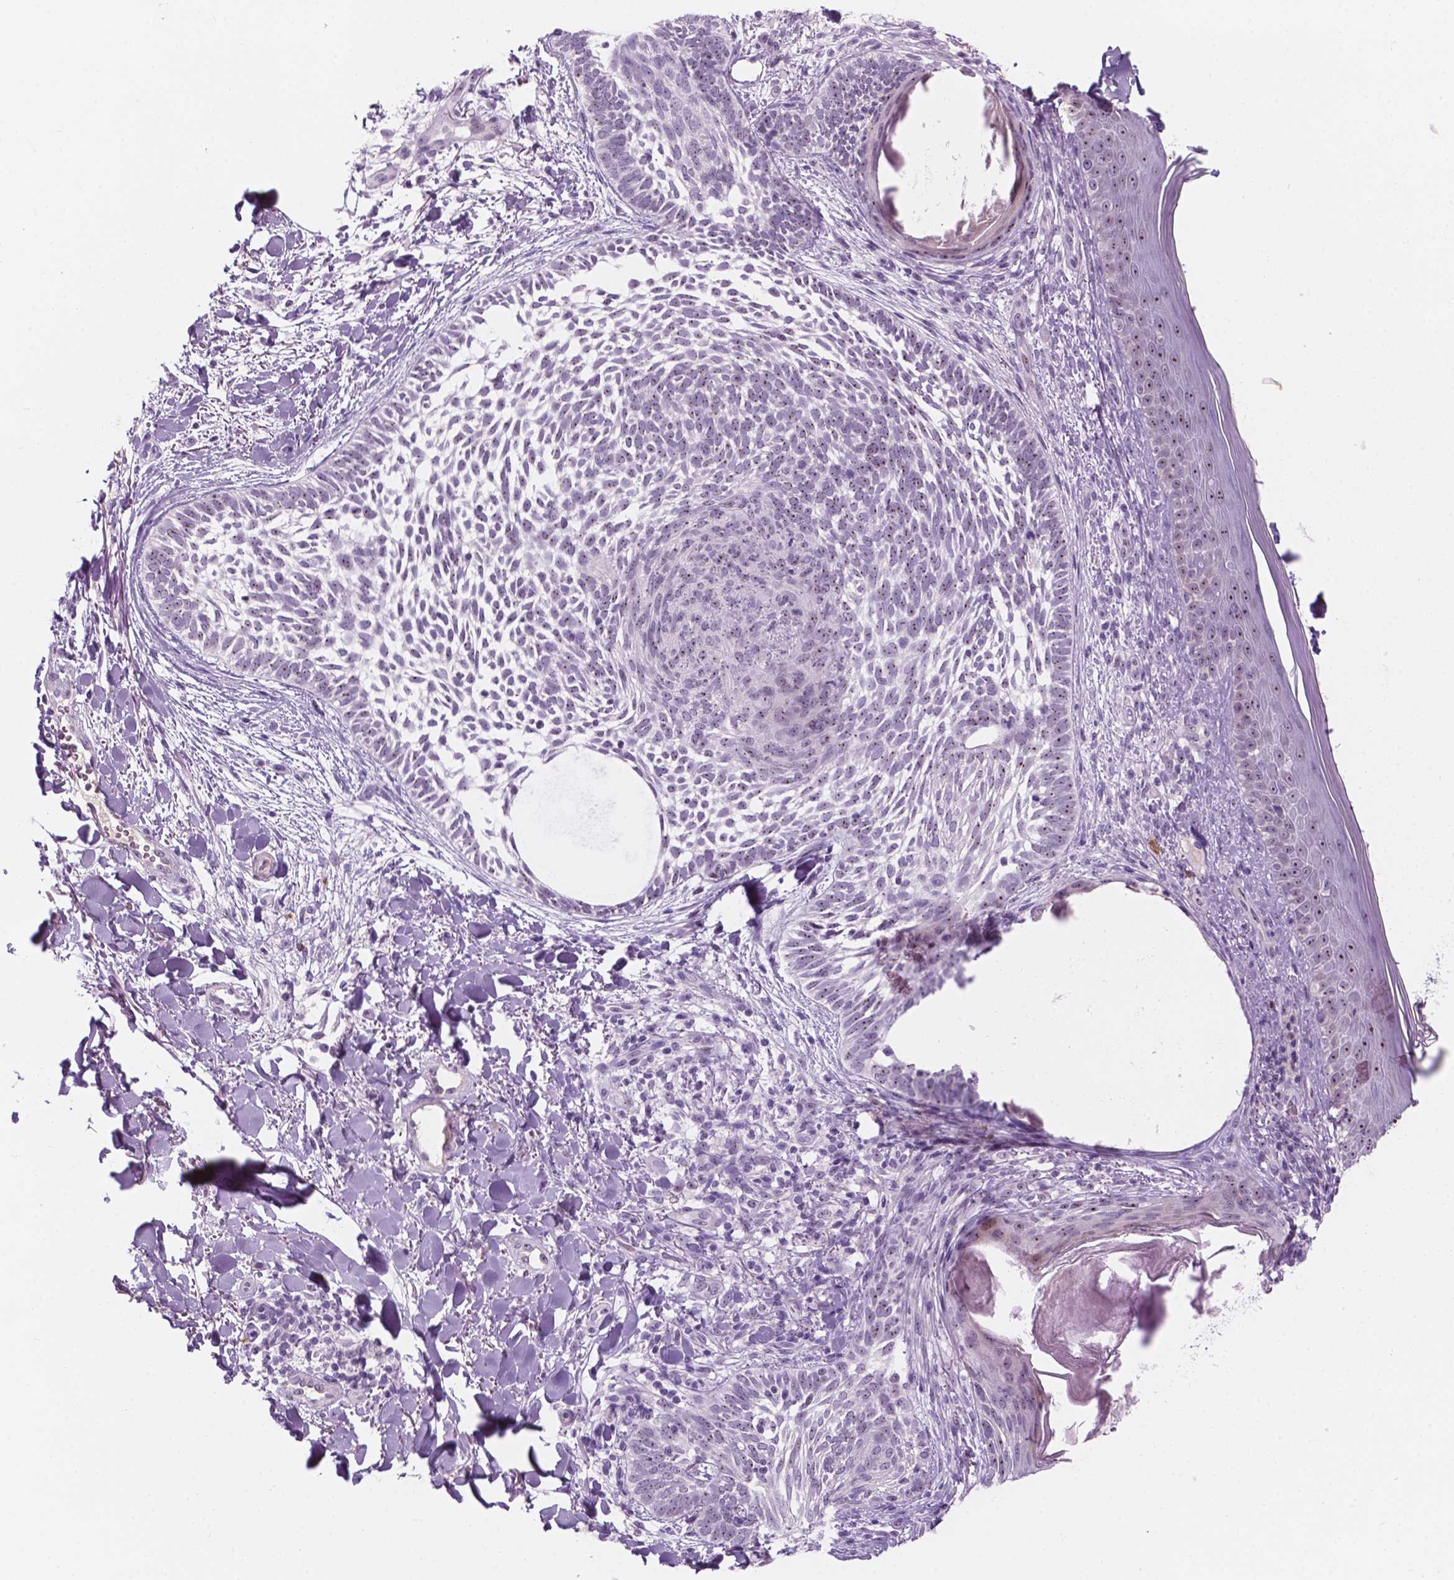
{"staining": {"intensity": "negative", "quantity": "none", "location": "none"}, "tissue": "skin cancer", "cell_type": "Tumor cells", "image_type": "cancer", "snomed": [{"axis": "morphology", "description": "Normal tissue, NOS"}, {"axis": "morphology", "description": "Basal cell carcinoma"}, {"axis": "topography", "description": "Skin"}], "caption": "Immunohistochemical staining of skin cancer (basal cell carcinoma) exhibits no significant expression in tumor cells.", "gene": "ZNF853", "patient": {"sex": "male", "age": 46}}